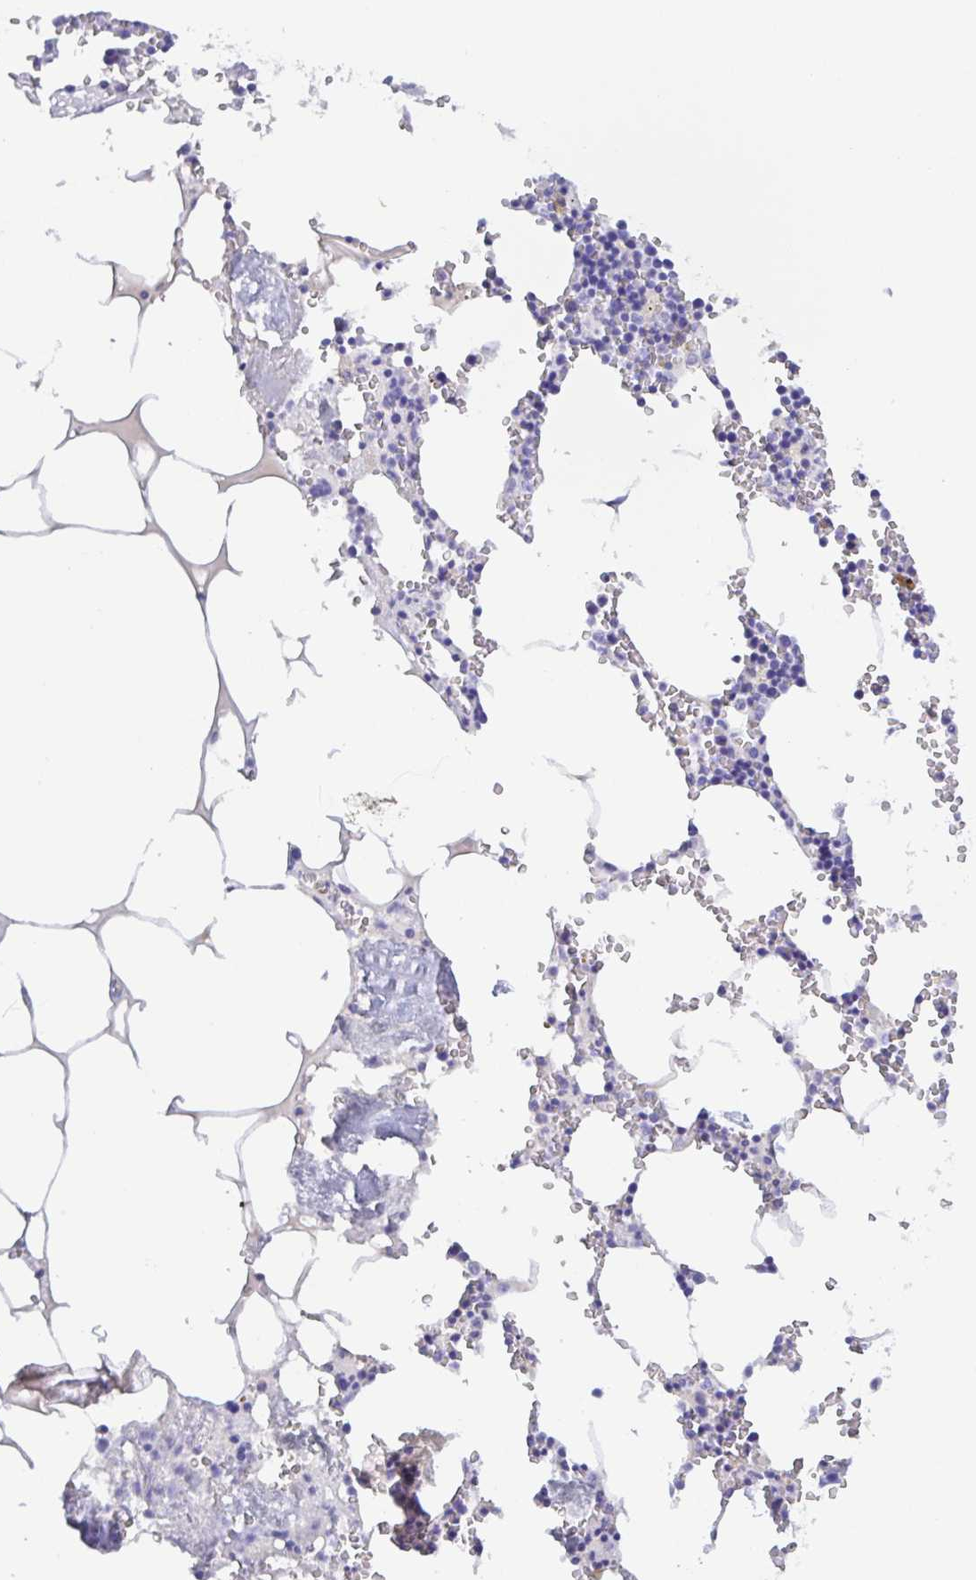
{"staining": {"intensity": "negative", "quantity": "none", "location": "none"}, "tissue": "bone marrow", "cell_type": "Hematopoietic cells", "image_type": "normal", "snomed": [{"axis": "morphology", "description": "Normal tissue, NOS"}, {"axis": "topography", "description": "Bone marrow"}], "caption": "High magnification brightfield microscopy of benign bone marrow stained with DAB (brown) and counterstained with hematoxylin (blue): hematopoietic cells show no significant positivity. (DAB (3,3'-diaminobenzidine) IHC visualized using brightfield microscopy, high magnification).", "gene": "GKN1", "patient": {"sex": "male", "age": 54}}